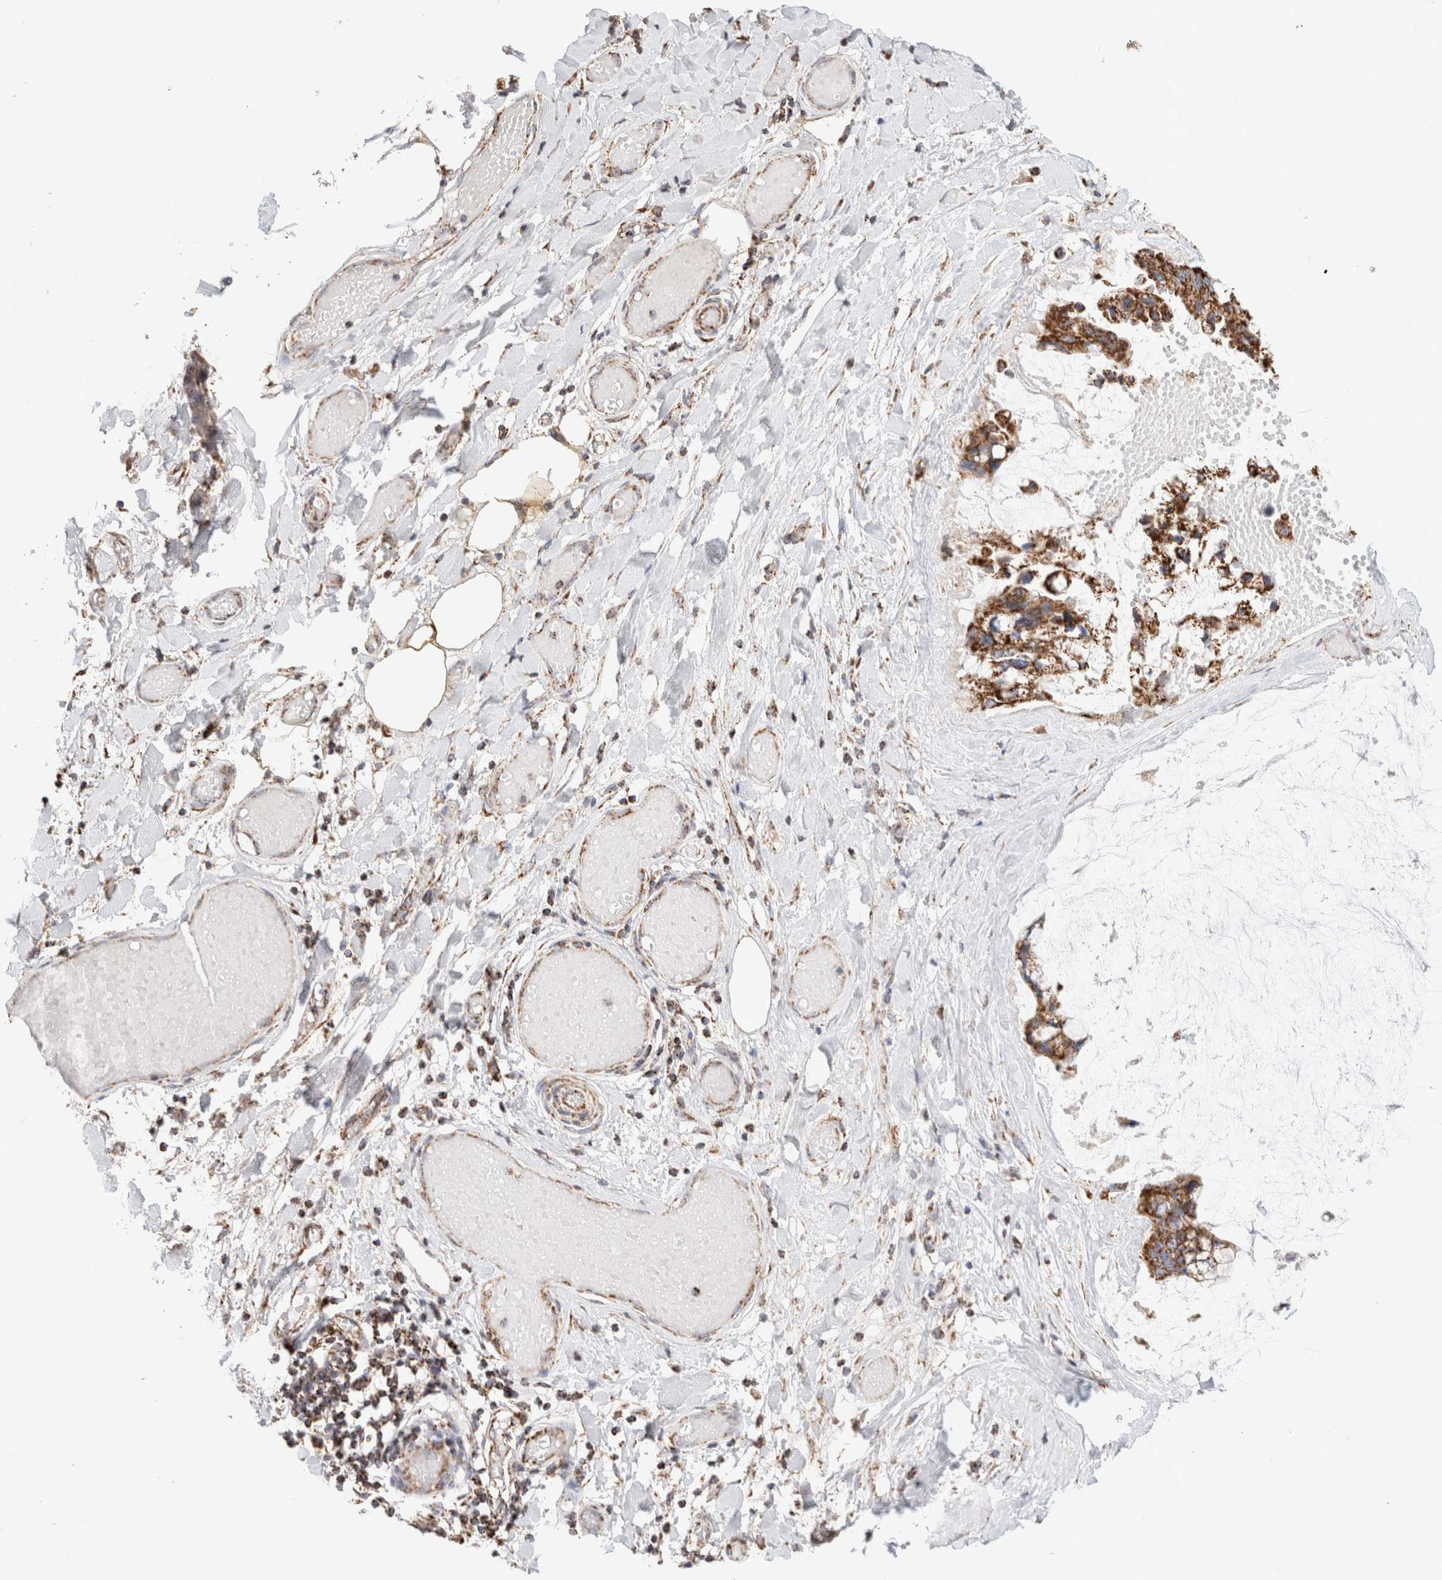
{"staining": {"intensity": "moderate", "quantity": ">75%", "location": "cytoplasmic/membranous"}, "tissue": "ovarian cancer", "cell_type": "Tumor cells", "image_type": "cancer", "snomed": [{"axis": "morphology", "description": "Cystadenocarcinoma, mucinous, NOS"}, {"axis": "topography", "description": "Ovary"}], "caption": "Human mucinous cystadenocarcinoma (ovarian) stained with a protein marker displays moderate staining in tumor cells.", "gene": "C1QBP", "patient": {"sex": "female", "age": 39}}